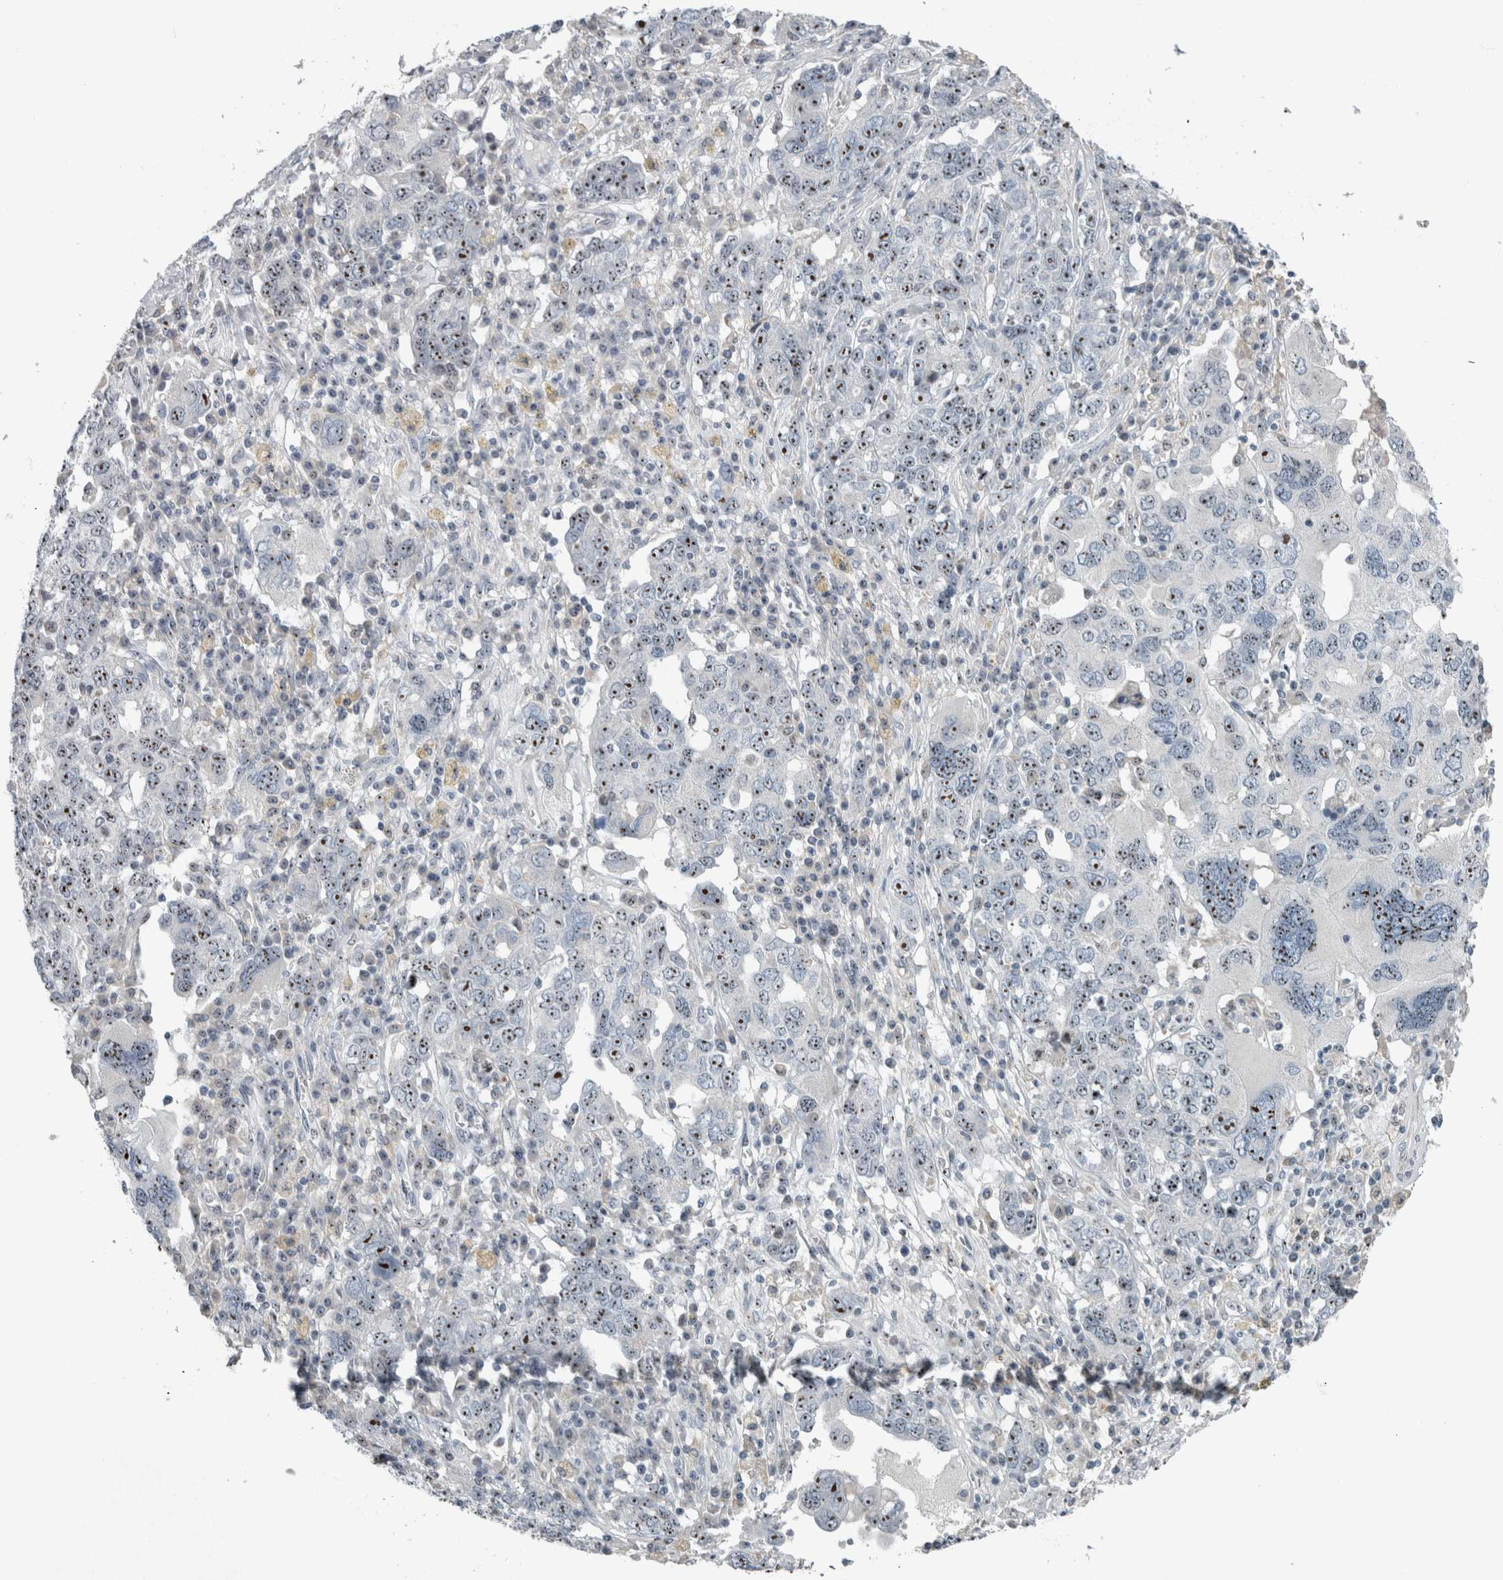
{"staining": {"intensity": "moderate", "quantity": ">75%", "location": "nuclear"}, "tissue": "ovarian cancer", "cell_type": "Tumor cells", "image_type": "cancer", "snomed": [{"axis": "morphology", "description": "Carcinoma, endometroid"}, {"axis": "topography", "description": "Ovary"}], "caption": "Moderate nuclear positivity for a protein is seen in approximately >75% of tumor cells of ovarian cancer (endometroid carcinoma) using immunohistochemistry (IHC).", "gene": "UTP6", "patient": {"sex": "female", "age": 62}}